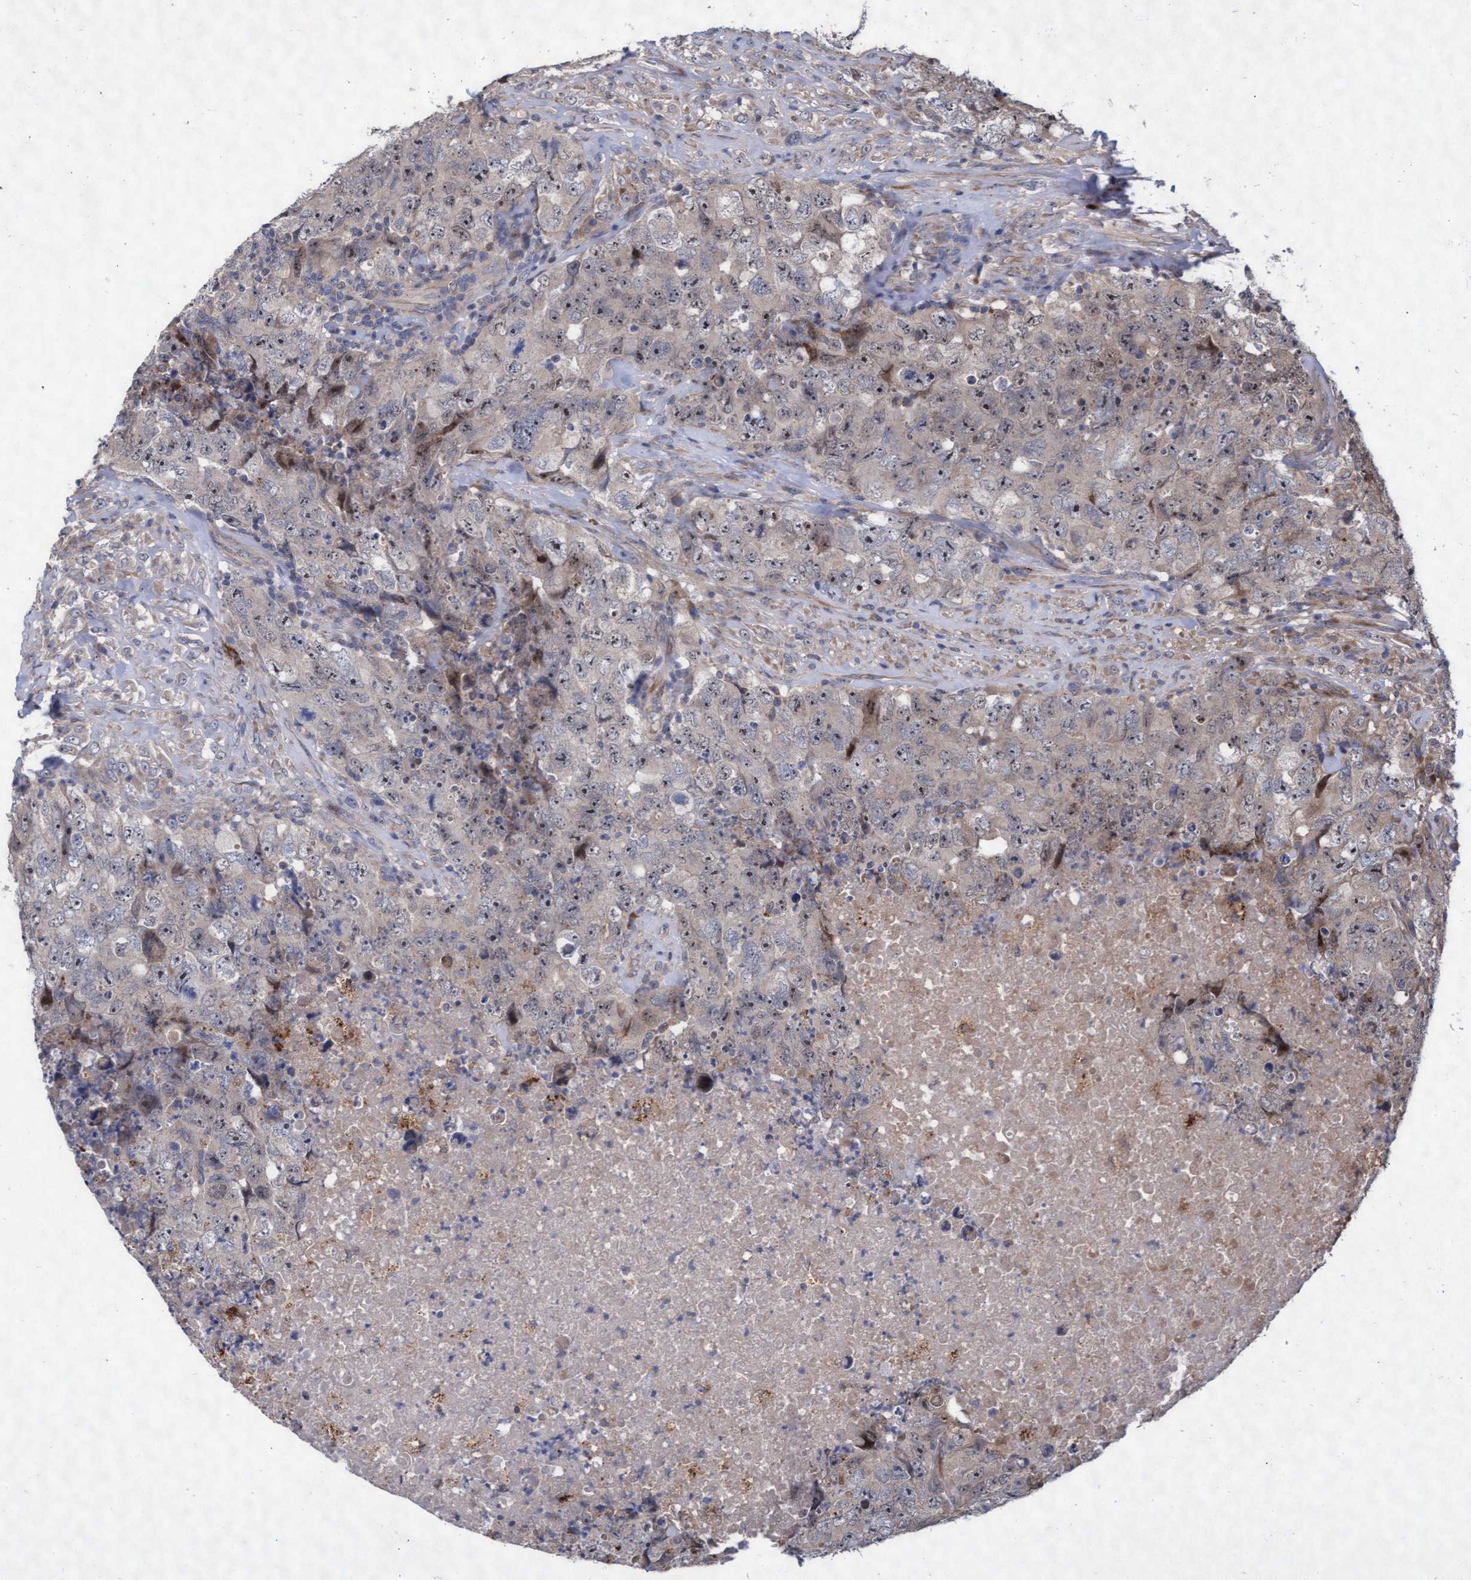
{"staining": {"intensity": "negative", "quantity": "none", "location": "none"}, "tissue": "testis cancer", "cell_type": "Tumor cells", "image_type": "cancer", "snomed": [{"axis": "morphology", "description": "Carcinoma, Embryonal, NOS"}, {"axis": "topography", "description": "Testis"}], "caption": "High magnification brightfield microscopy of testis embryonal carcinoma stained with DAB (3,3'-diaminobenzidine) (brown) and counterstained with hematoxylin (blue): tumor cells show no significant positivity.", "gene": "ABCF2", "patient": {"sex": "male", "age": 32}}